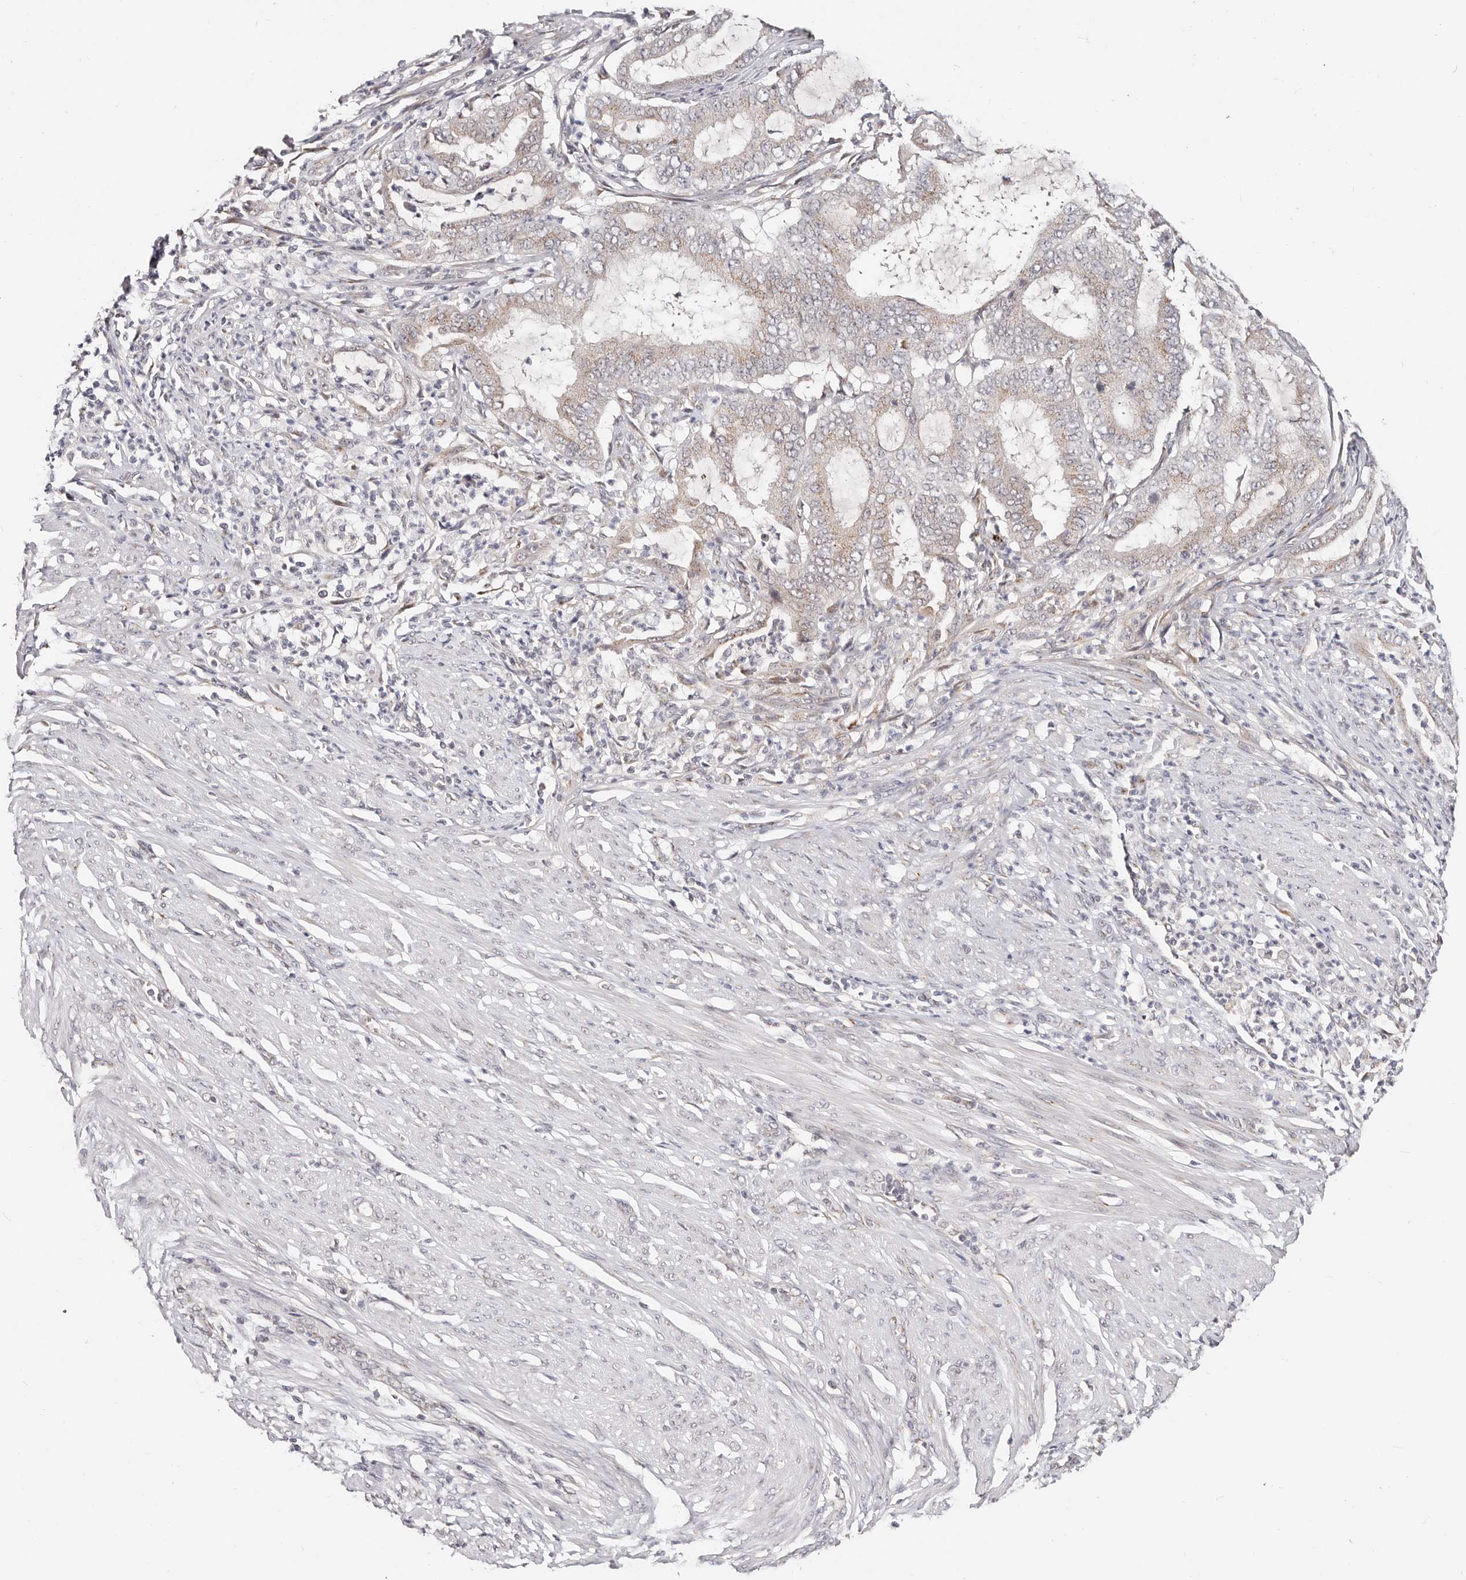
{"staining": {"intensity": "weak", "quantity": "<25%", "location": "cytoplasmic/membranous"}, "tissue": "endometrial cancer", "cell_type": "Tumor cells", "image_type": "cancer", "snomed": [{"axis": "morphology", "description": "Adenocarcinoma, NOS"}, {"axis": "topography", "description": "Endometrium"}], "caption": "Endometrial cancer (adenocarcinoma) stained for a protein using IHC shows no staining tumor cells.", "gene": "VIPAS39", "patient": {"sex": "female", "age": 51}}